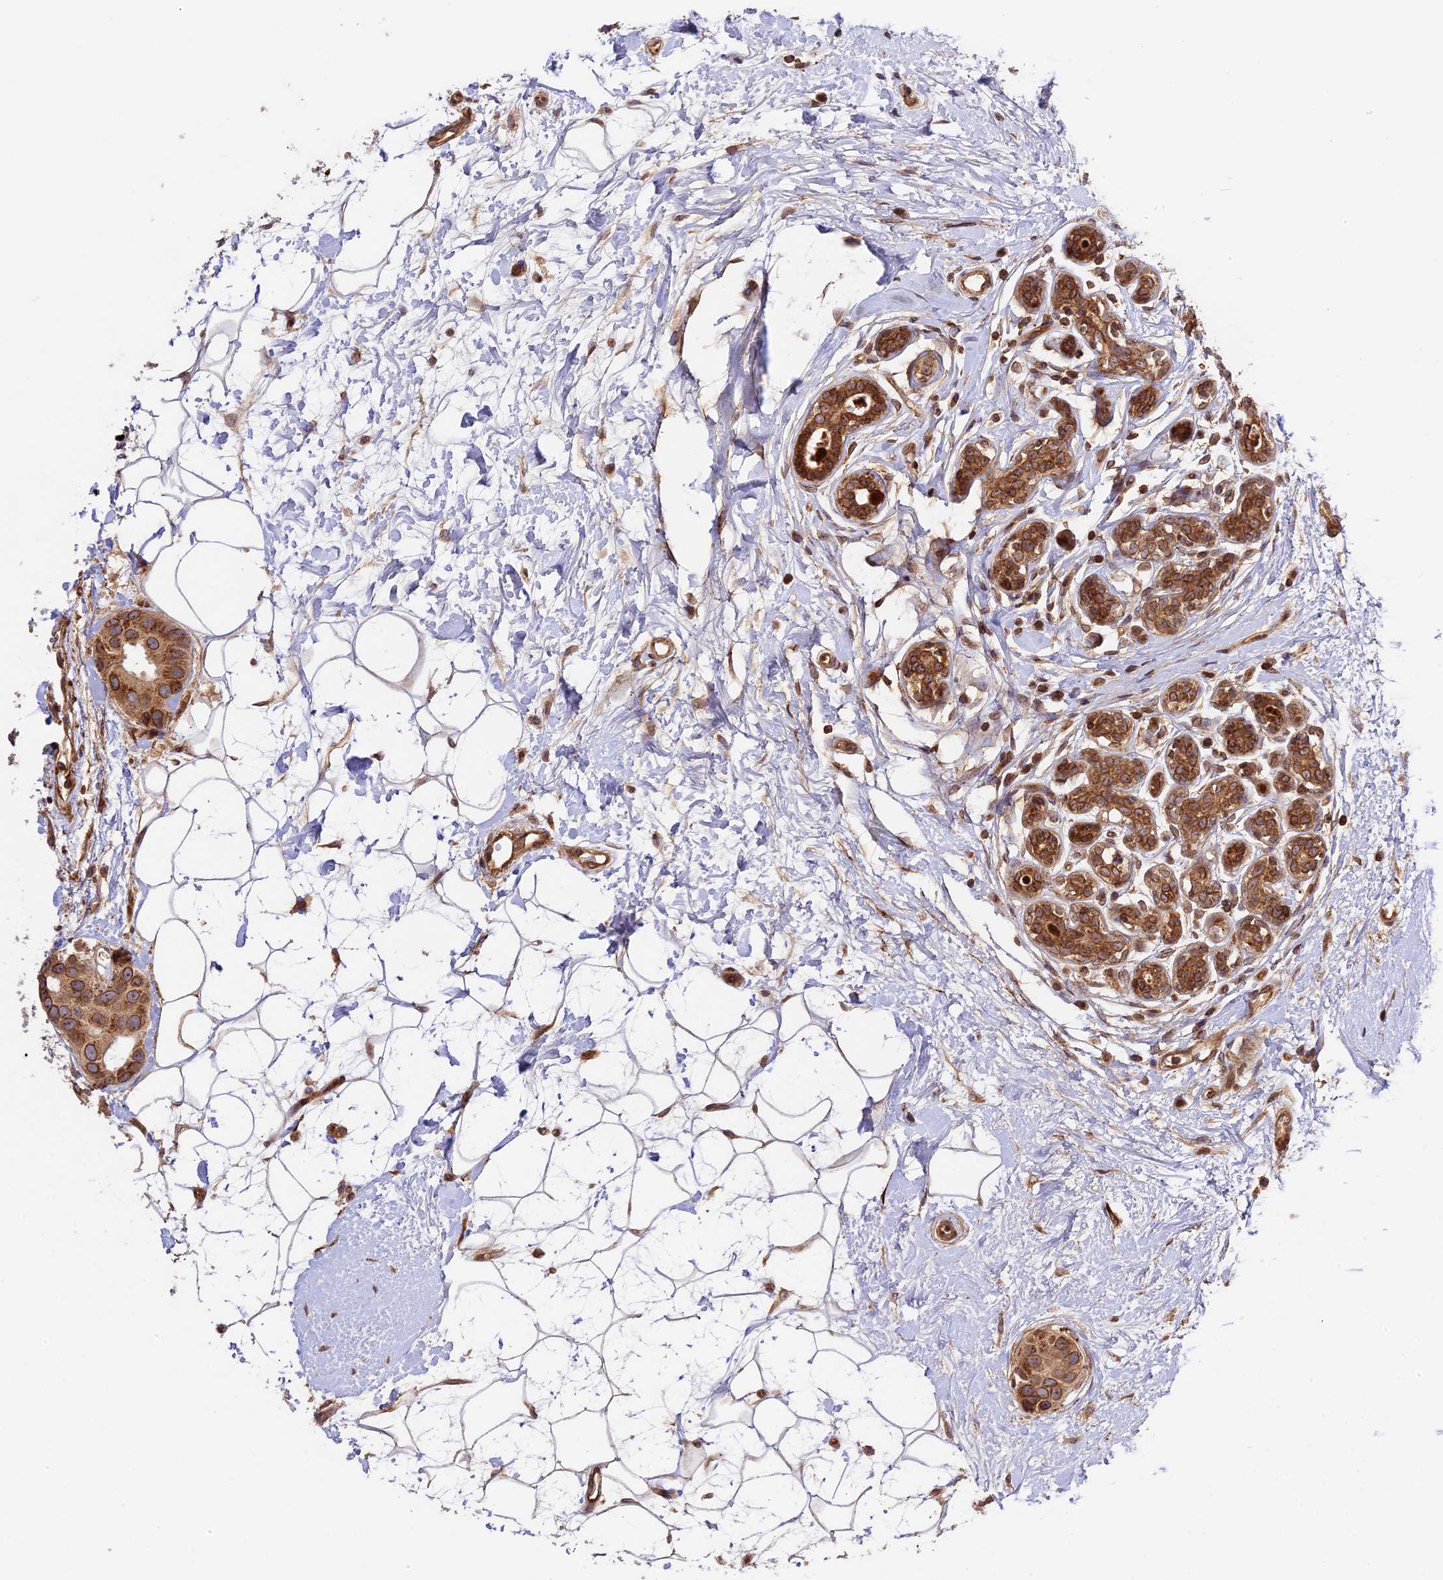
{"staining": {"intensity": "moderate", "quantity": ">75%", "location": "cytoplasmic/membranous,nuclear"}, "tissue": "breast cancer", "cell_type": "Tumor cells", "image_type": "cancer", "snomed": [{"axis": "morphology", "description": "Normal tissue, NOS"}, {"axis": "morphology", "description": "Duct carcinoma"}, {"axis": "topography", "description": "Breast"}], "caption": "Brown immunohistochemical staining in human breast cancer (infiltrating ductal carcinoma) demonstrates moderate cytoplasmic/membranous and nuclear expression in about >75% of tumor cells.", "gene": "DGKH", "patient": {"sex": "female", "age": 39}}